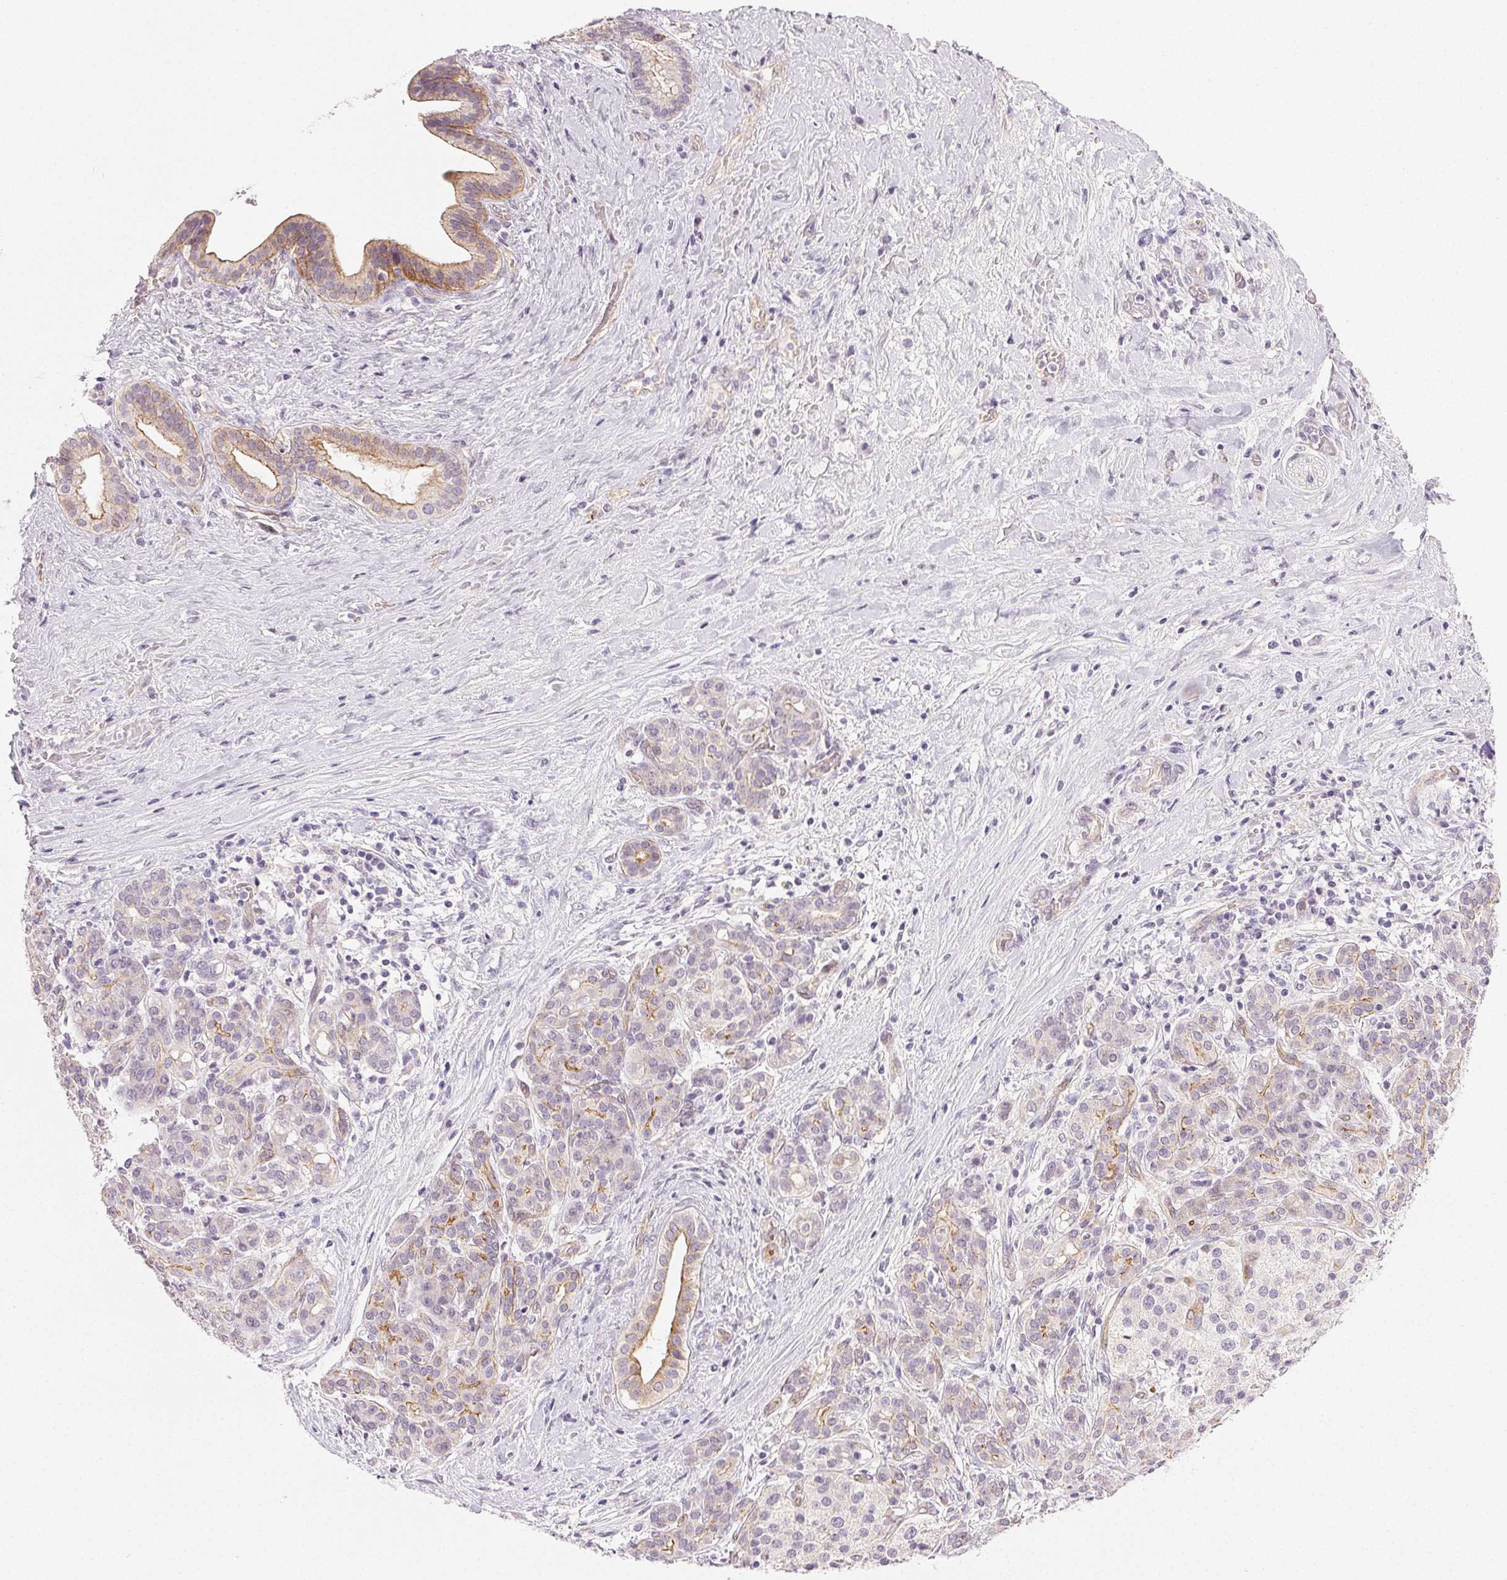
{"staining": {"intensity": "moderate", "quantity": "<25%", "location": "cytoplasmic/membranous"}, "tissue": "pancreatic cancer", "cell_type": "Tumor cells", "image_type": "cancer", "snomed": [{"axis": "morphology", "description": "Adenocarcinoma, NOS"}, {"axis": "topography", "description": "Pancreas"}], "caption": "Approximately <25% of tumor cells in human pancreatic cancer (adenocarcinoma) demonstrate moderate cytoplasmic/membranous protein expression as visualized by brown immunohistochemical staining.", "gene": "PLCB1", "patient": {"sex": "male", "age": 44}}